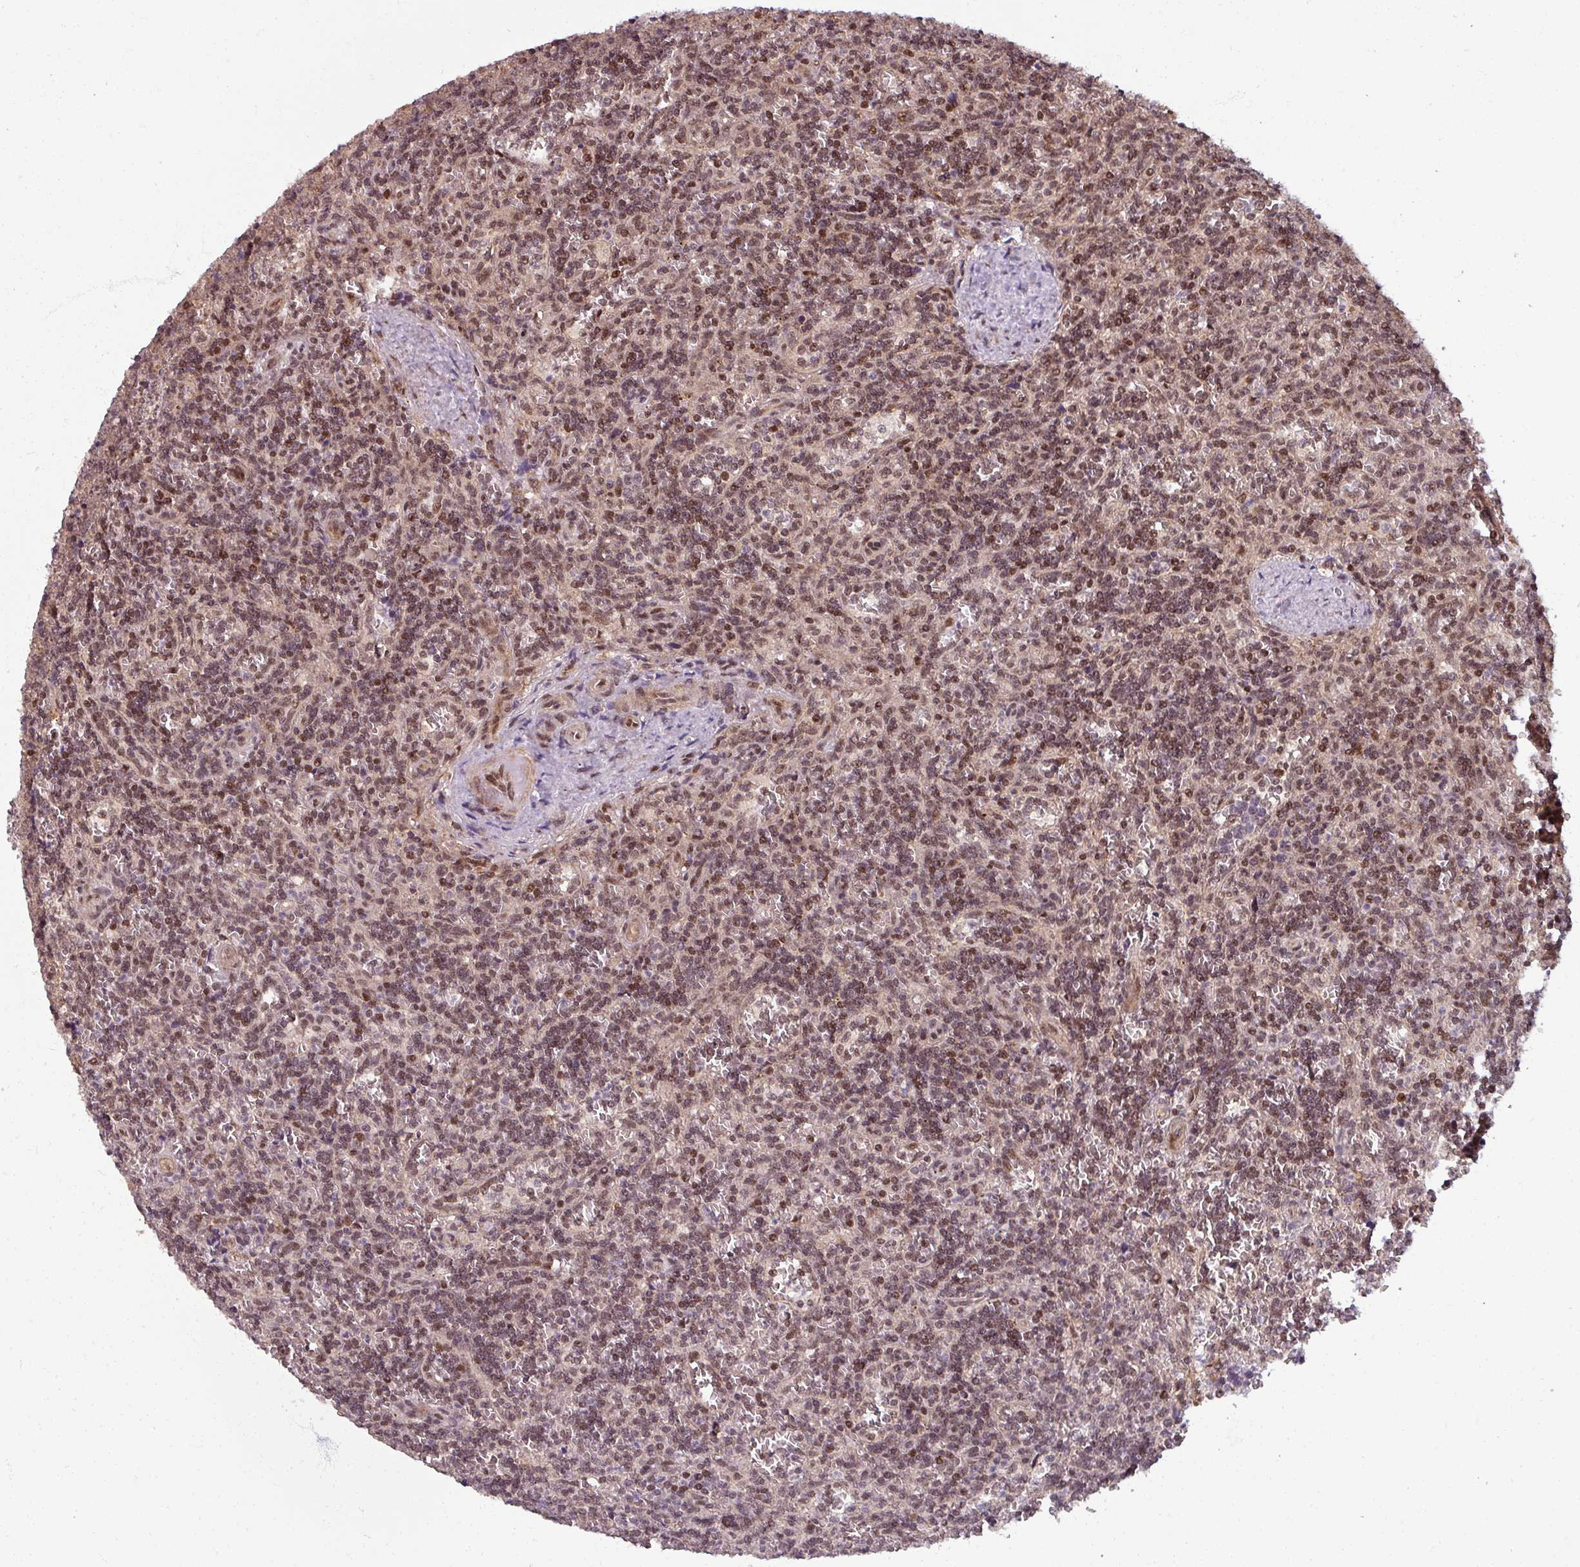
{"staining": {"intensity": "moderate", "quantity": ">75%", "location": "nuclear"}, "tissue": "lymphoma", "cell_type": "Tumor cells", "image_type": "cancer", "snomed": [{"axis": "morphology", "description": "Malignant lymphoma, non-Hodgkin's type, Low grade"}, {"axis": "topography", "description": "Spleen"}], "caption": "A brown stain highlights moderate nuclear positivity of a protein in human malignant lymphoma, non-Hodgkin's type (low-grade) tumor cells. Ihc stains the protein of interest in brown and the nuclei are stained blue.", "gene": "SWI5", "patient": {"sex": "male", "age": 73}}